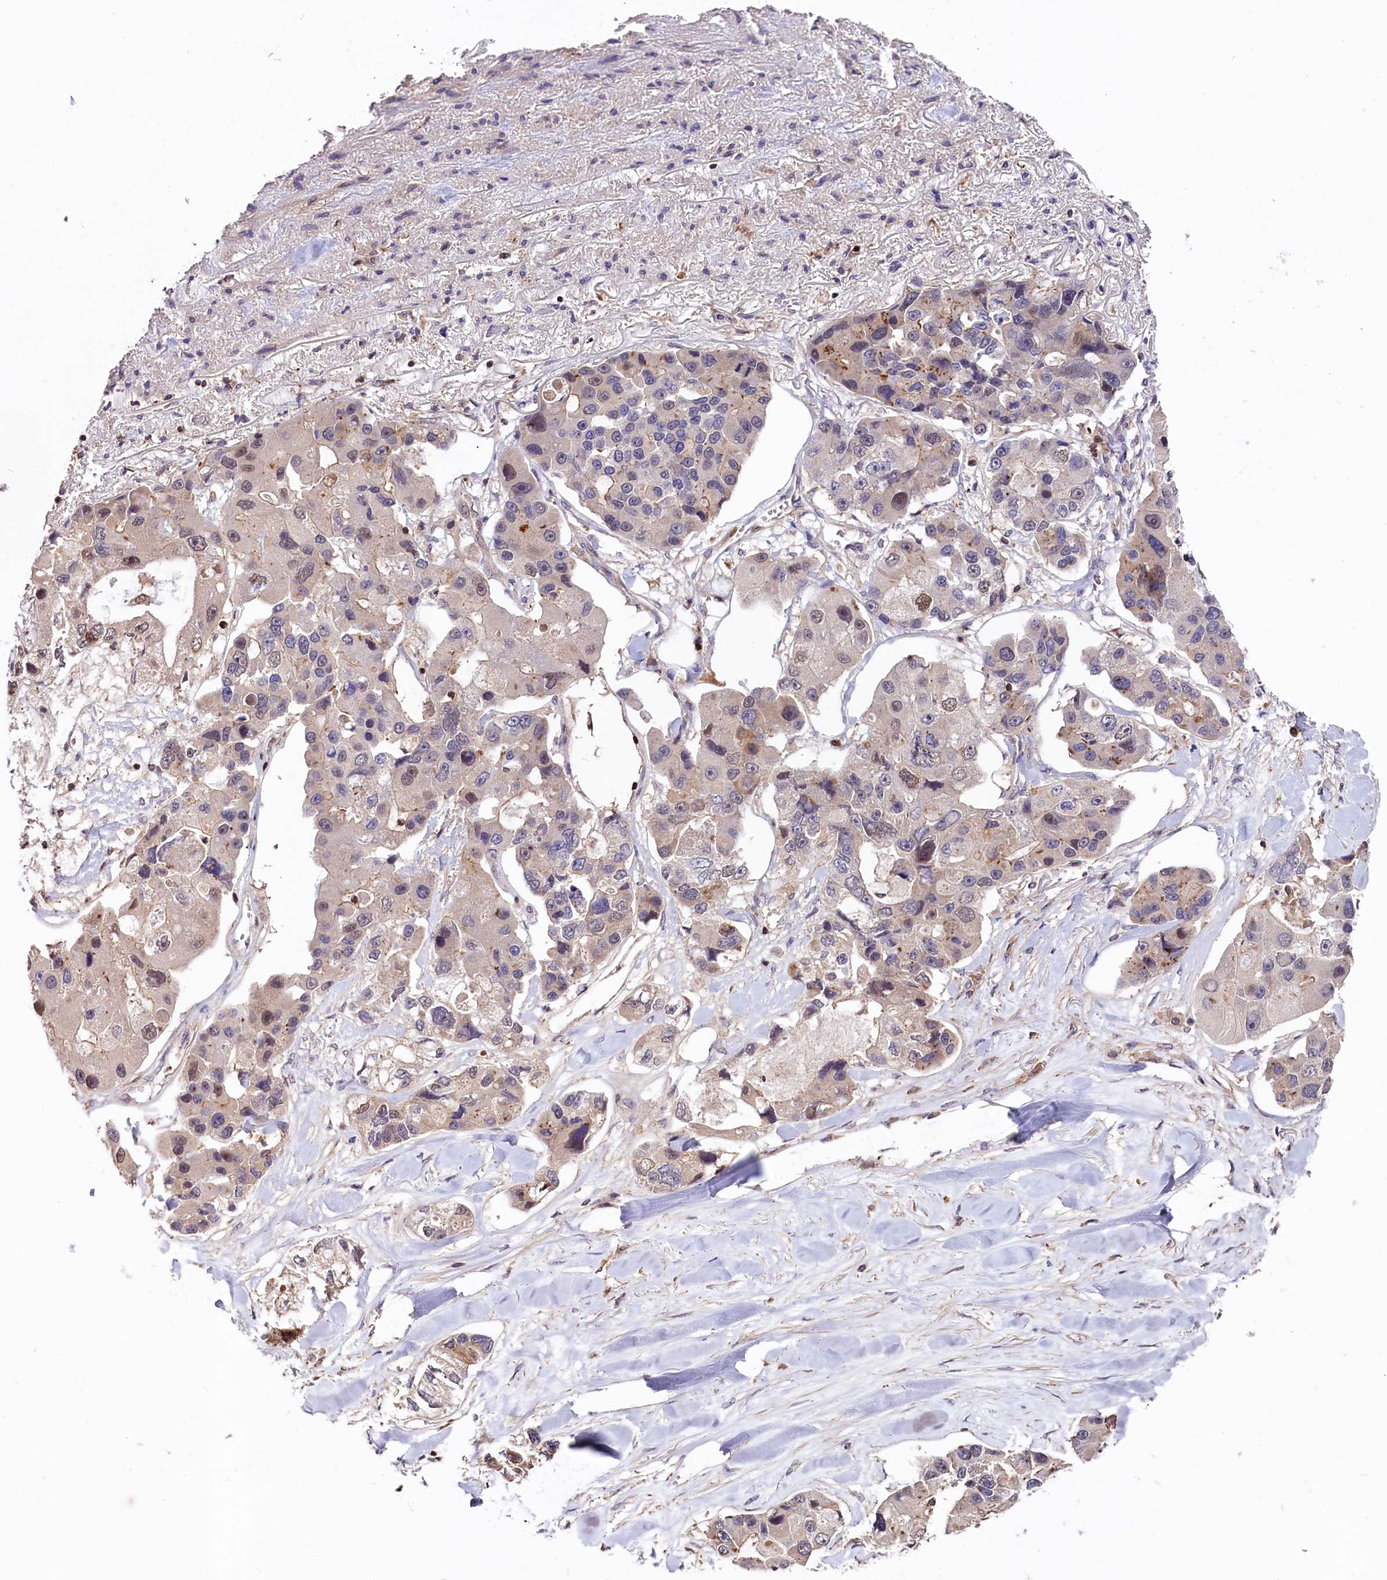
{"staining": {"intensity": "weak", "quantity": "<25%", "location": "nuclear"}, "tissue": "lung cancer", "cell_type": "Tumor cells", "image_type": "cancer", "snomed": [{"axis": "morphology", "description": "Adenocarcinoma, NOS"}, {"axis": "topography", "description": "Lung"}], "caption": "An immunohistochemistry (IHC) photomicrograph of lung cancer (adenocarcinoma) is shown. There is no staining in tumor cells of lung cancer (adenocarcinoma). The staining is performed using DAB brown chromogen with nuclei counter-stained in using hematoxylin.", "gene": "SKIDA1", "patient": {"sex": "female", "age": 54}}